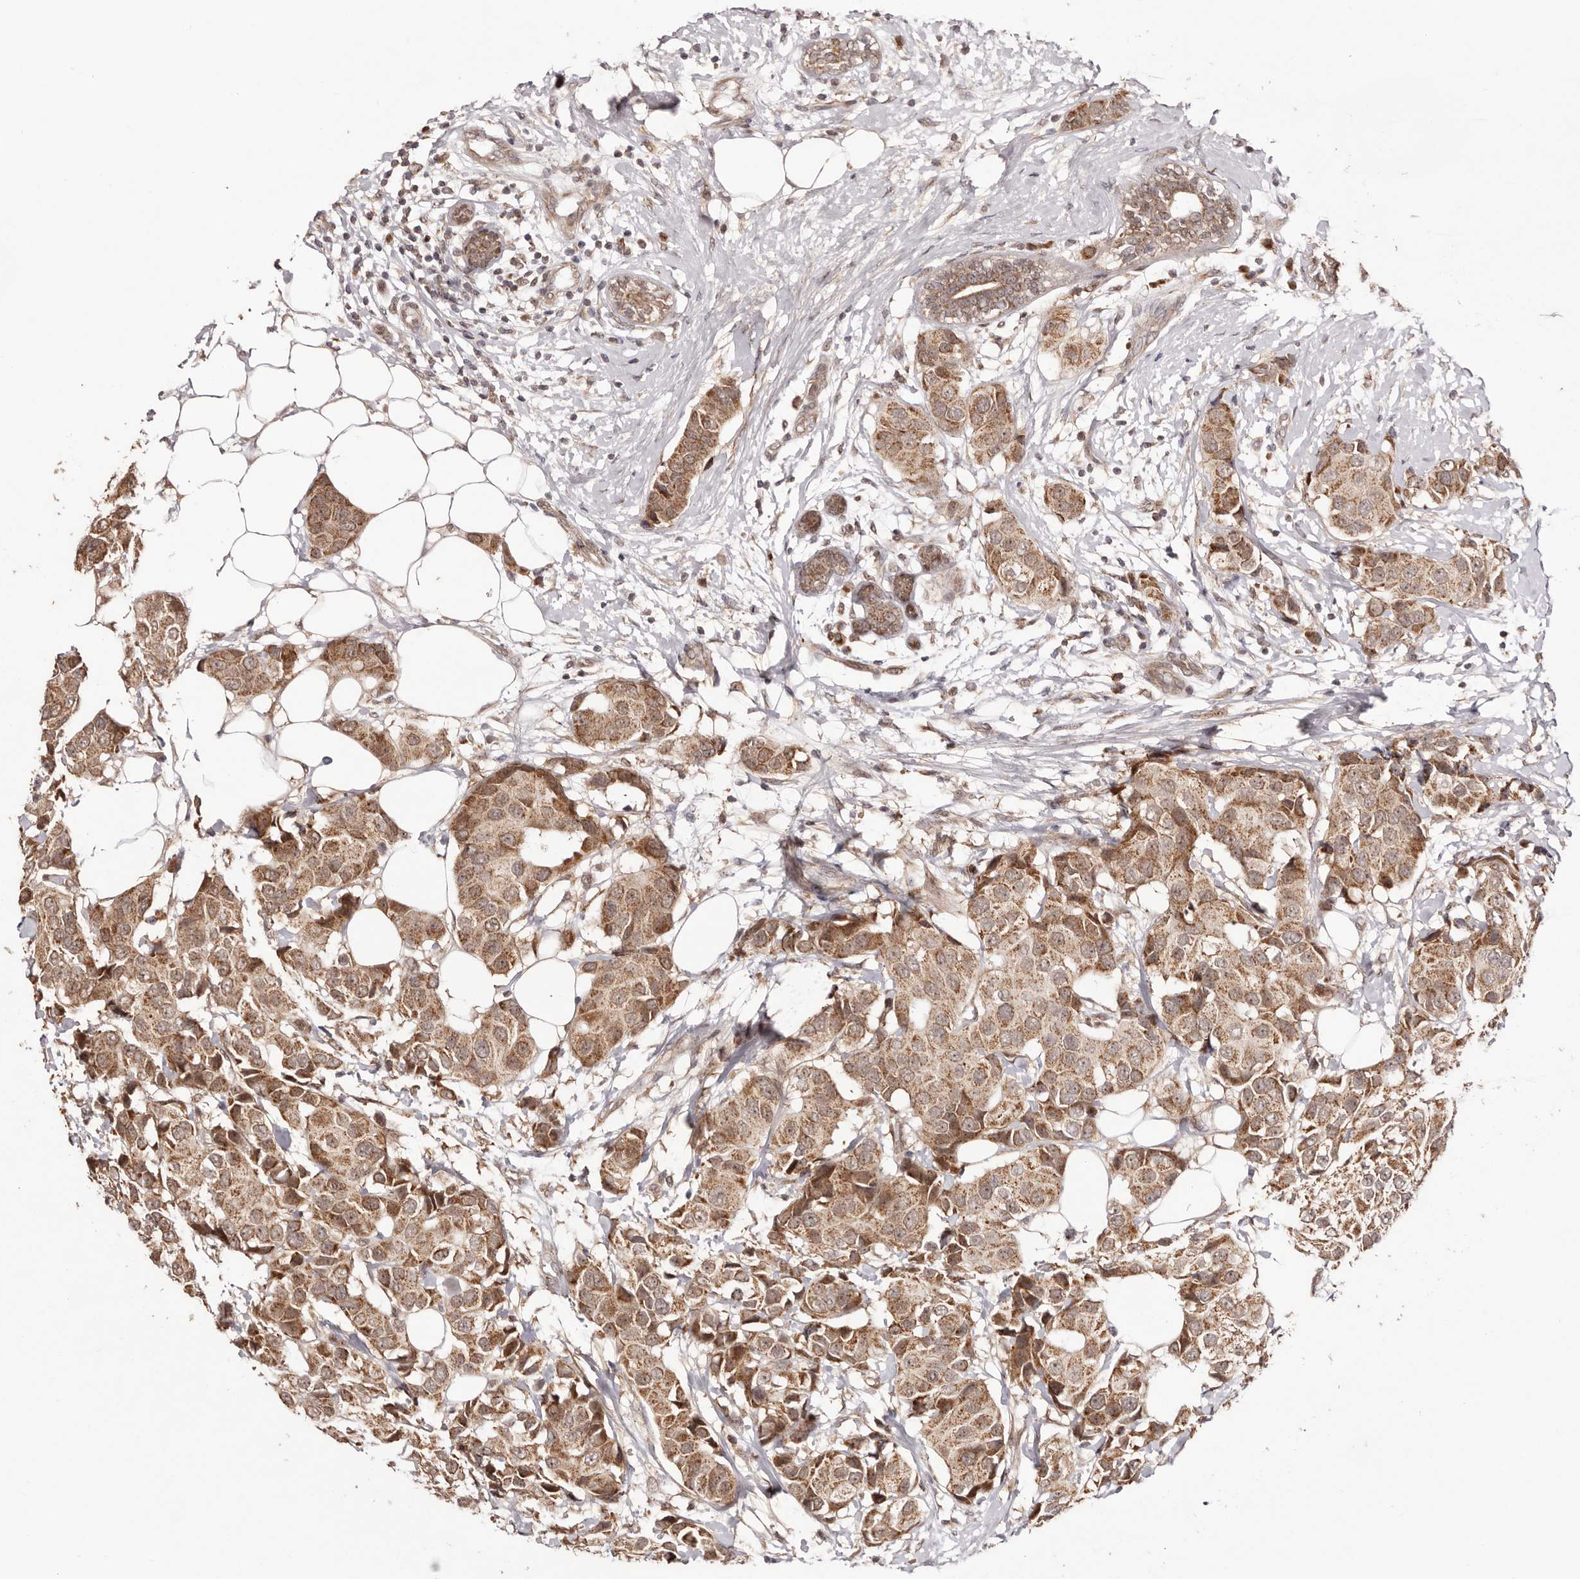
{"staining": {"intensity": "moderate", "quantity": ">75%", "location": "cytoplasmic/membranous"}, "tissue": "breast cancer", "cell_type": "Tumor cells", "image_type": "cancer", "snomed": [{"axis": "morphology", "description": "Normal tissue, NOS"}, {"axis": "morphology", "description": "Duct carcinoma"}, {"axis": "topography", "description": "Breast"}], "caption": "Tumor cells exhibit medium levels of moderate cytoplasmic/membranous positivity in about >75% of cells in human breast invasive ductal carcinoma.", "gene": "EGR3", "patient": {"sex": "female", "age": 39}}